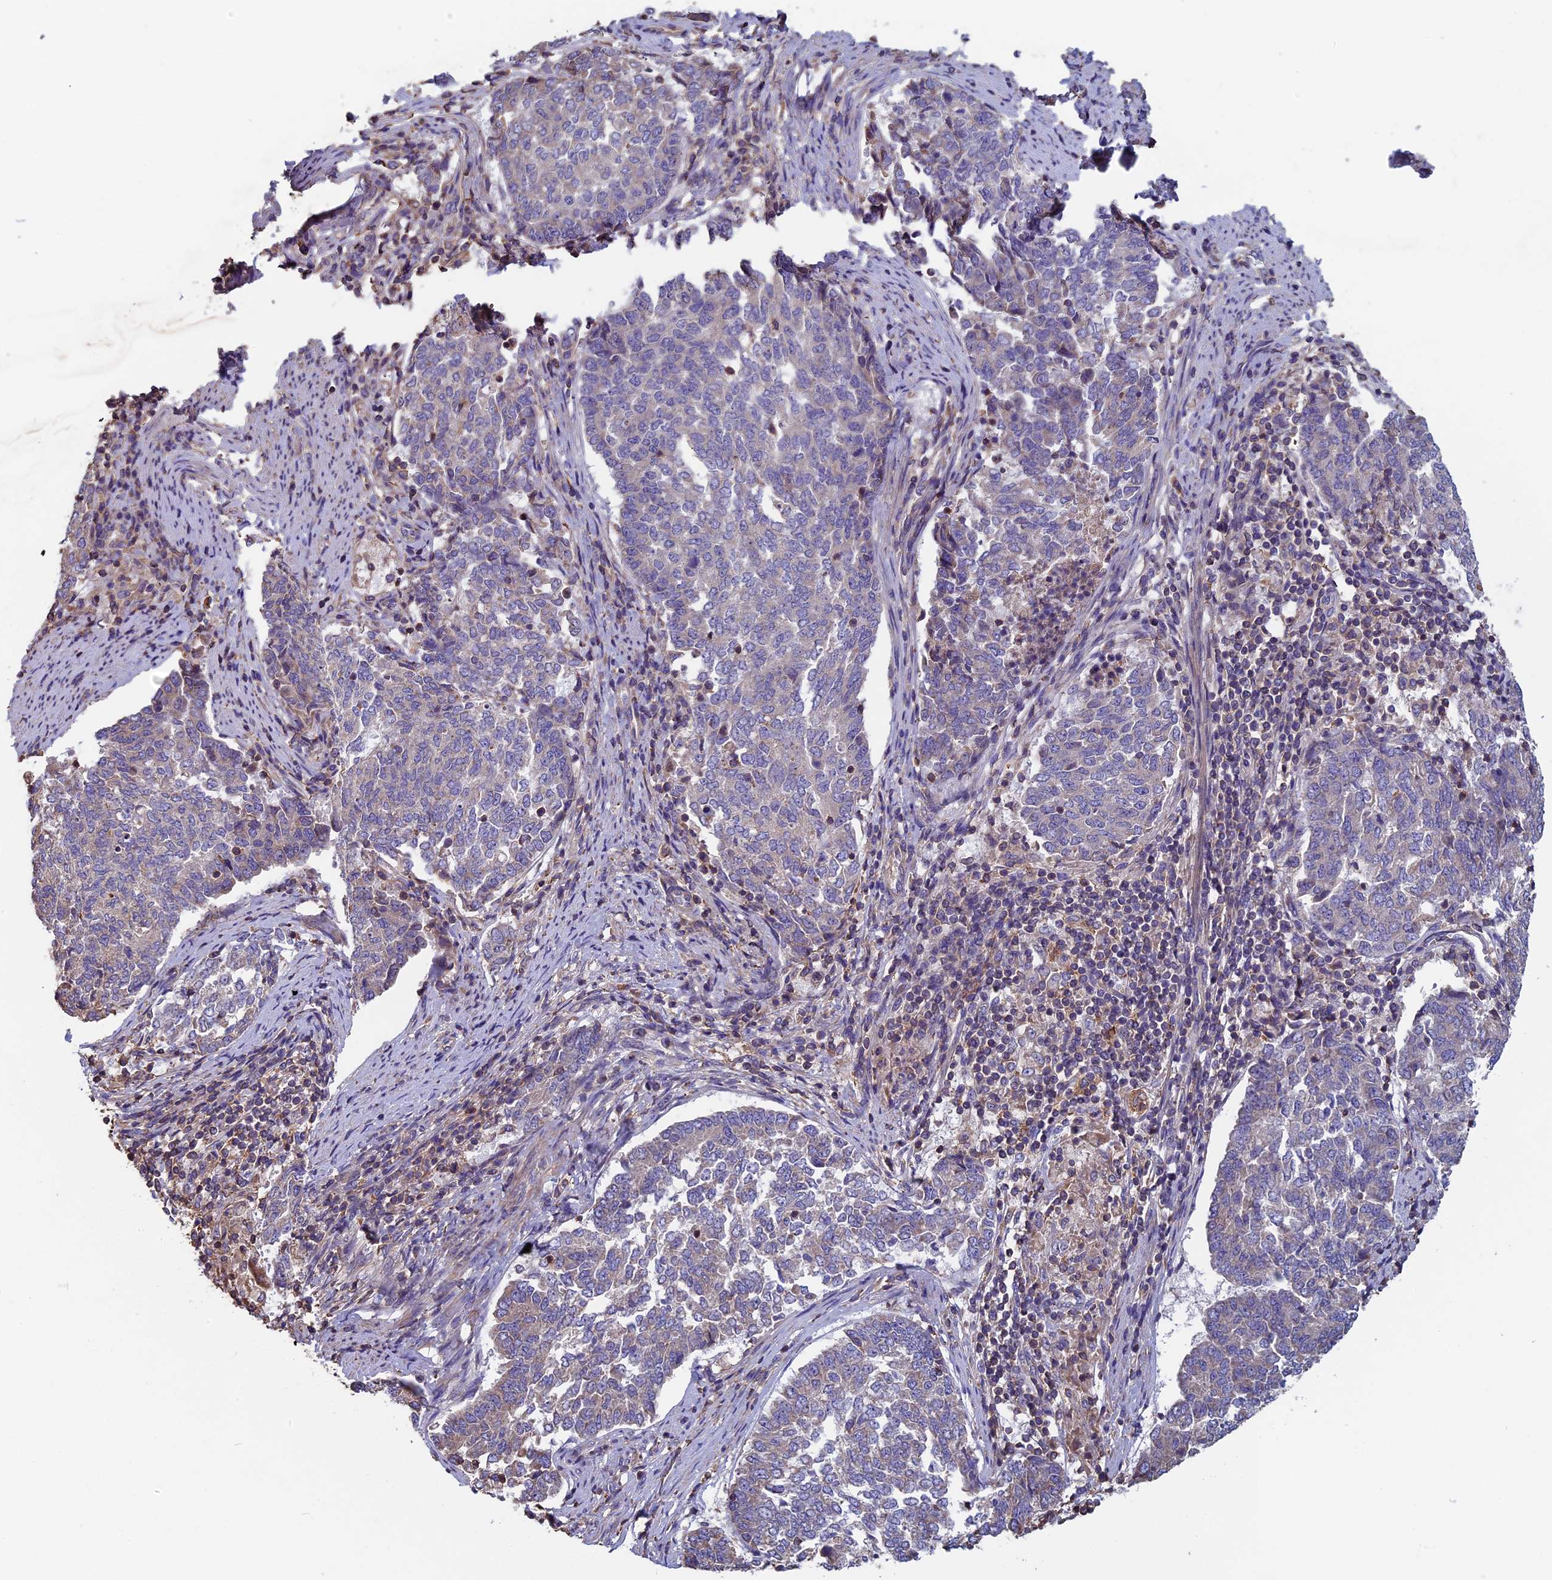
{"staining": {"intensity": "weak", "quantity": "<25%", "location": "cytoplasmic/membranous"}, "tissue": "endometrial cancer", "cell_type": "Tumor cells", "image_type": "cancer", "snomed": [{"axis": "morphology", "description": "Adenocarcinoma, NOS"}, {"axis": "topography", "description": "Endometrium"}], "caption": "This is an immunohistochemistry image of human endometrial cancer. There is no staining in tumor cells.", "gene": "CCDC153", "patient": {"sex": "female", "age": 80}}